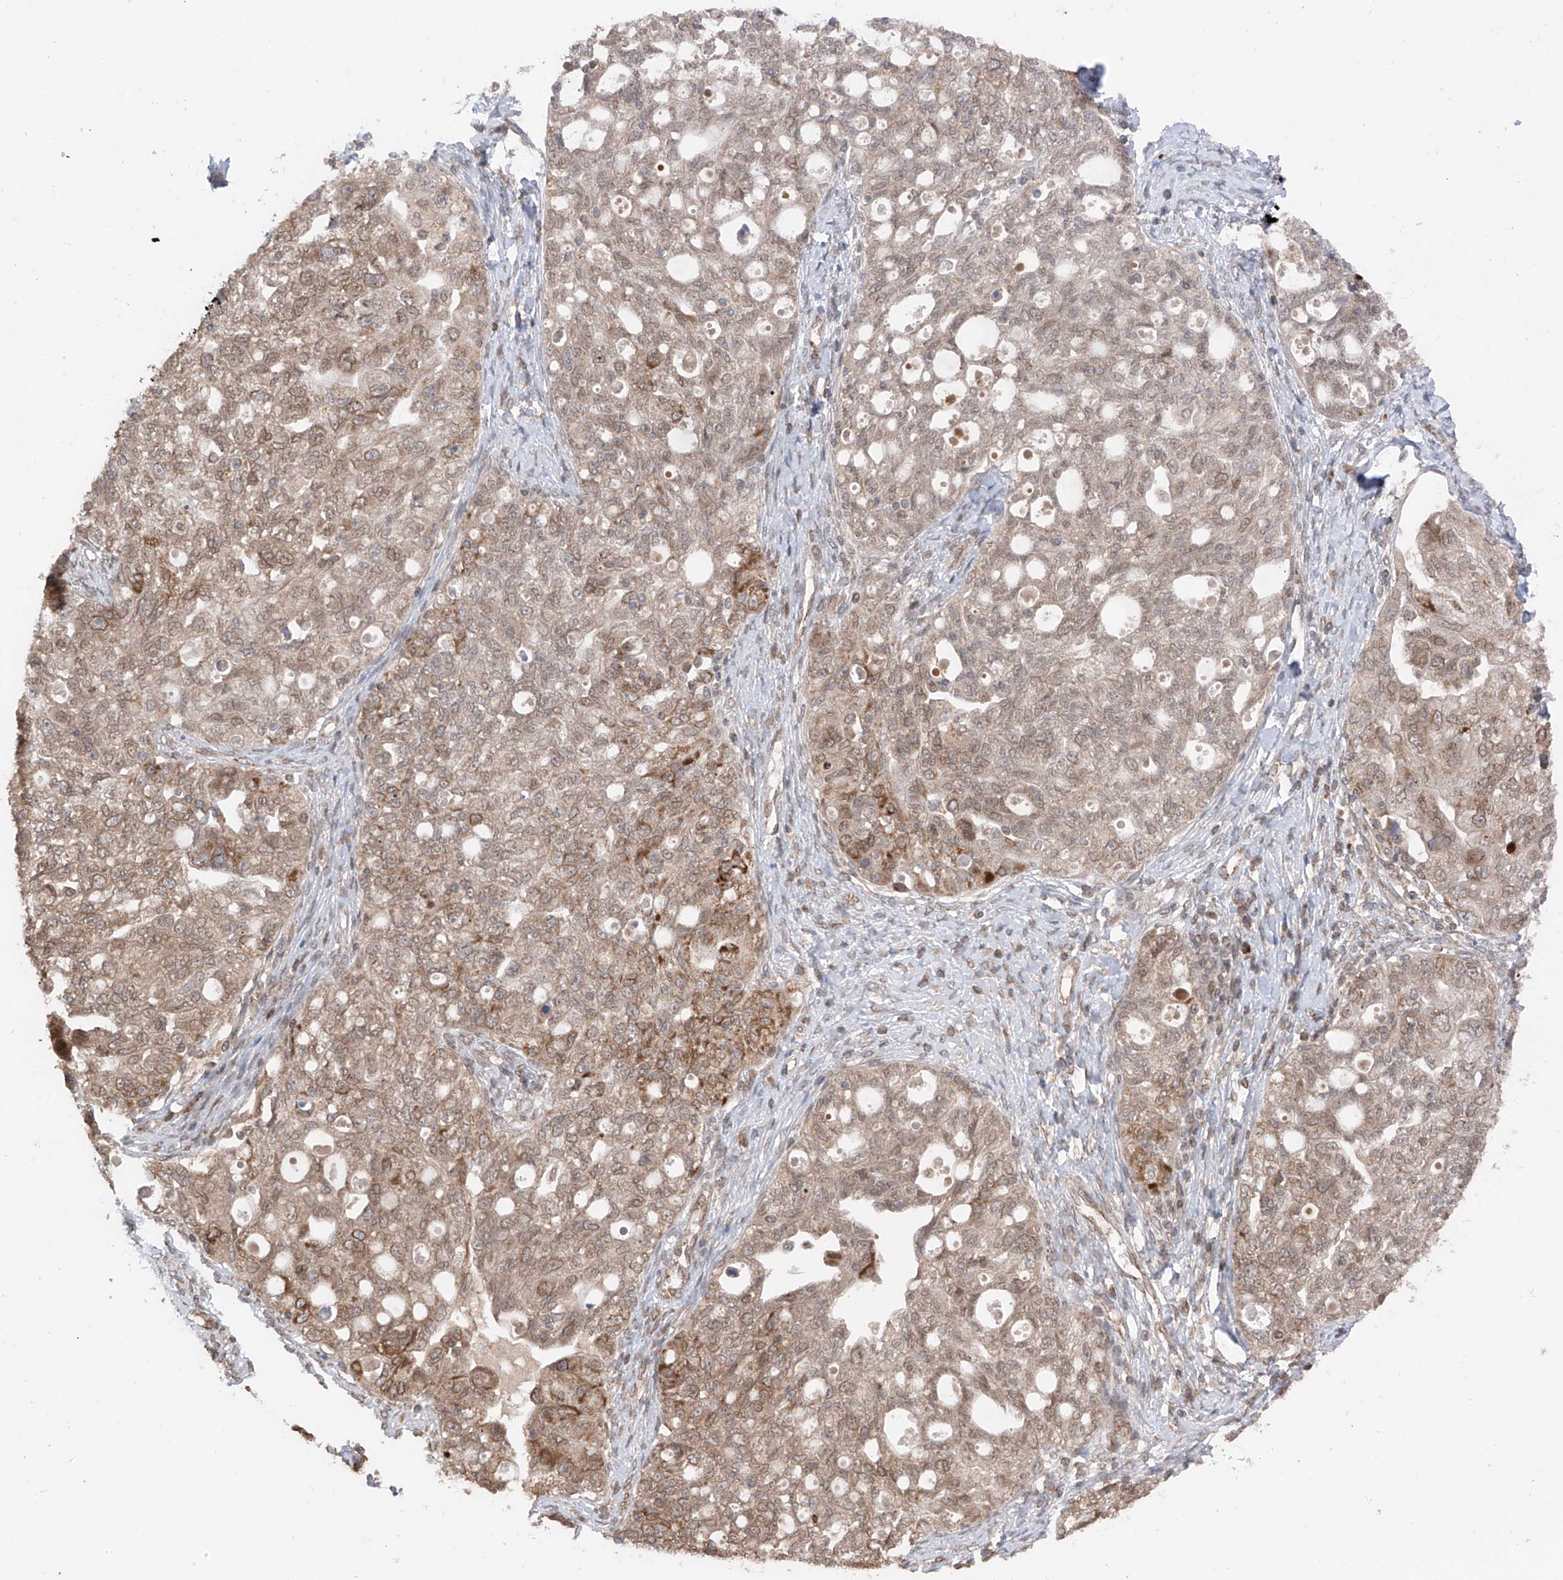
{"staining": {"intensity": "weak", "quantity": ">75%", "location": "cytoplasmic/membranous,nuclear"}, "tissue": "ovarian cancer", "cell_type": "Tumor cells", "image_type": "cancer", "snomed": [{"axis": "morphology", "description": "Carcinoma, NOS"}, {"axis": "morphology", "description": "Cystadenocarcinoma, serous, NOS"}, {"axis": "topography", "description": "Ovary"}], "caption": "Ovarian cancer (carcinoma) stained with a brown dye demonstrates weak cytoplasmic/membranous and nuclear positive positivity in approximately >75% of tumor cells.", "gene": "AHCTF1", "patient": {"sex": "female", "age": 69}}